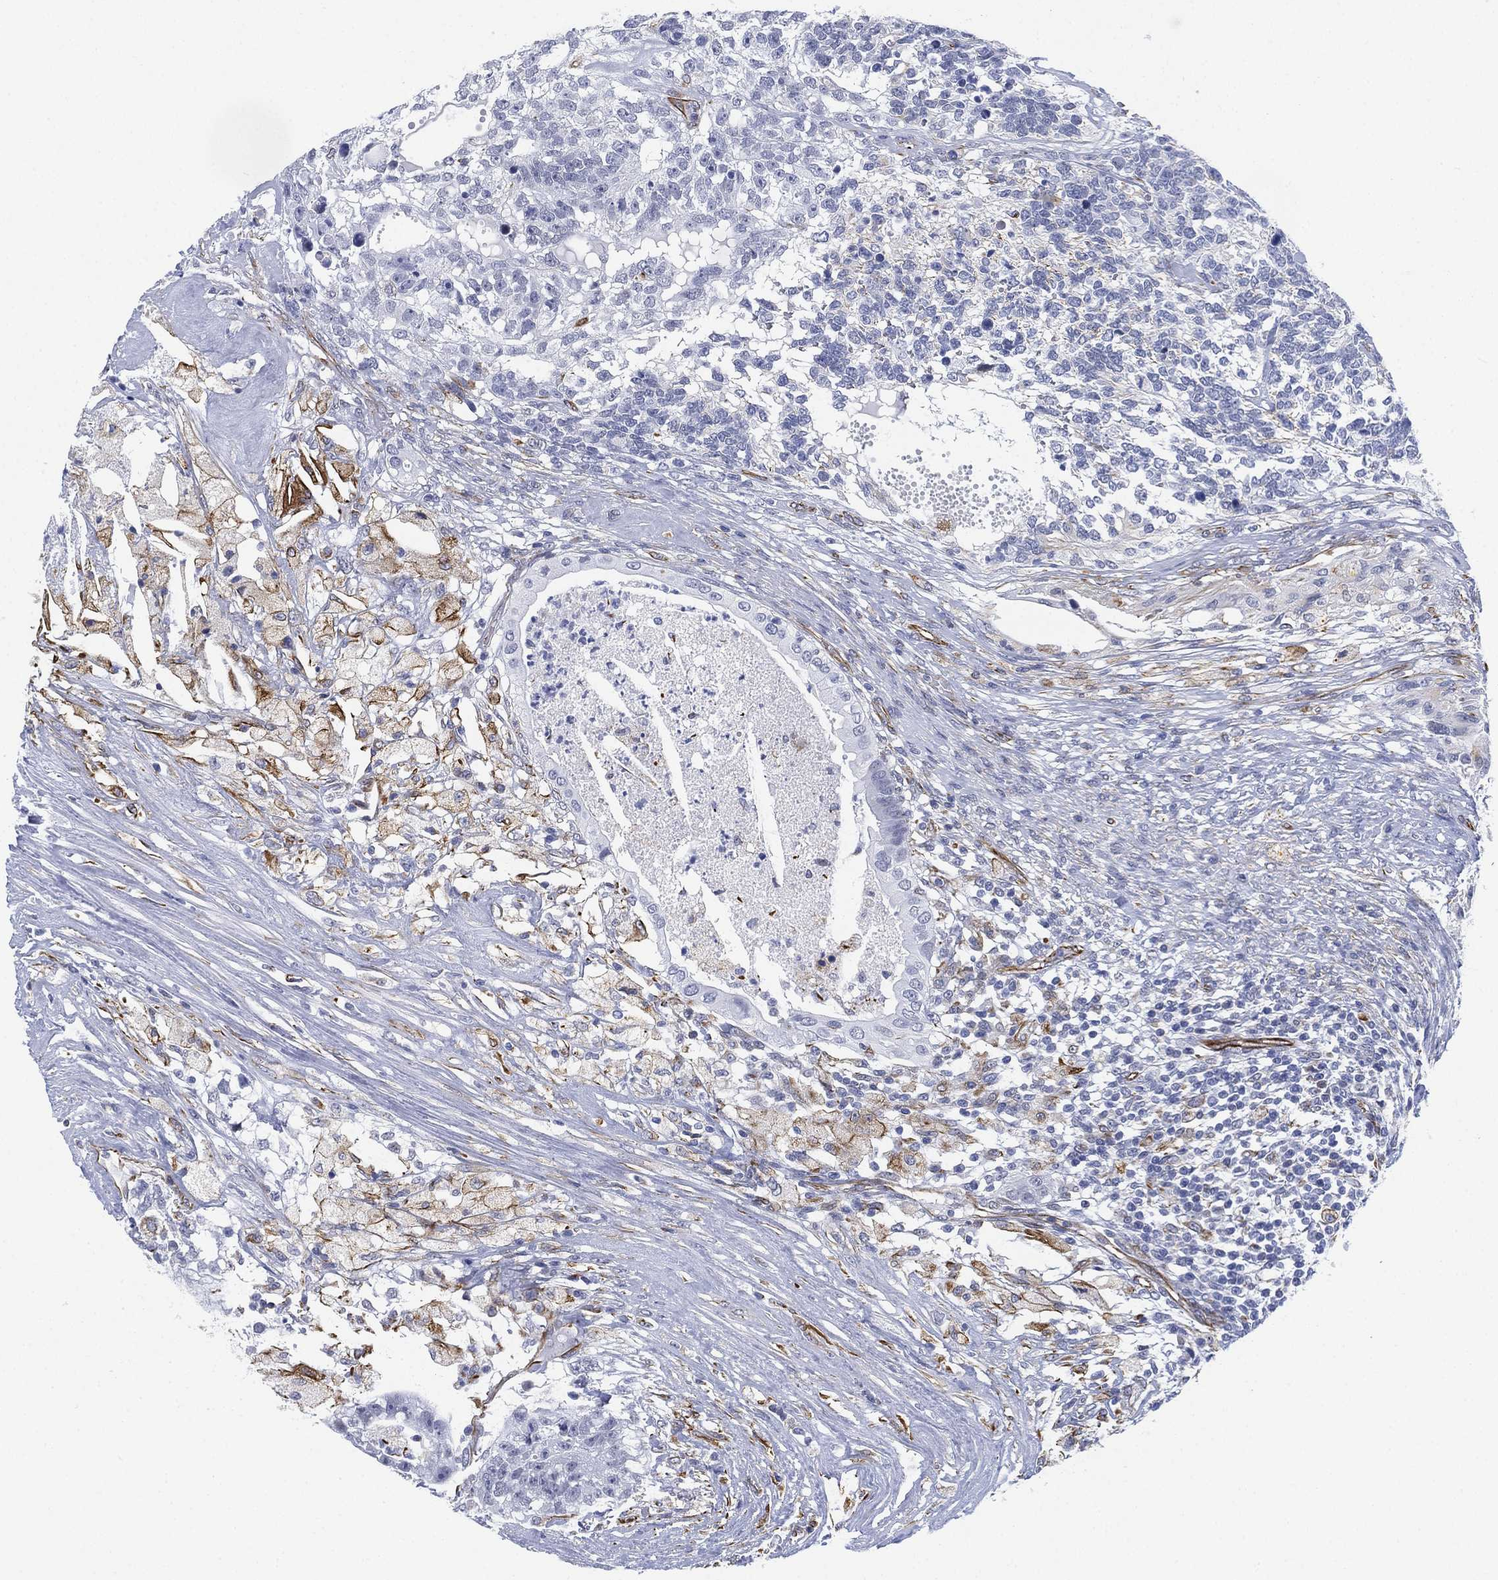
{"staining": {"intensity": "moderate", "quantity": "25%-75%", "location": "cytoplasmic/membranous"}, "tissue": "testis cancer", "cell_type": "Tumor cells", "image_type": "cancer", "snomed": [{"axis": "morphology", "description": "Seminoma, NOS"}, {"axis": "morphology", "description": "Carcinoma, Embryonal, NOS"}, {"axis": "topography", "description": "Testis"}], "caption": "This image reveals IHC staining of testis cancer, with medium moderate cytoplasmic/membranous expression in about 25%-75% of tumor cells.", "gene": "PSKH2", "patient": {"sex": "male", "age": 41}}